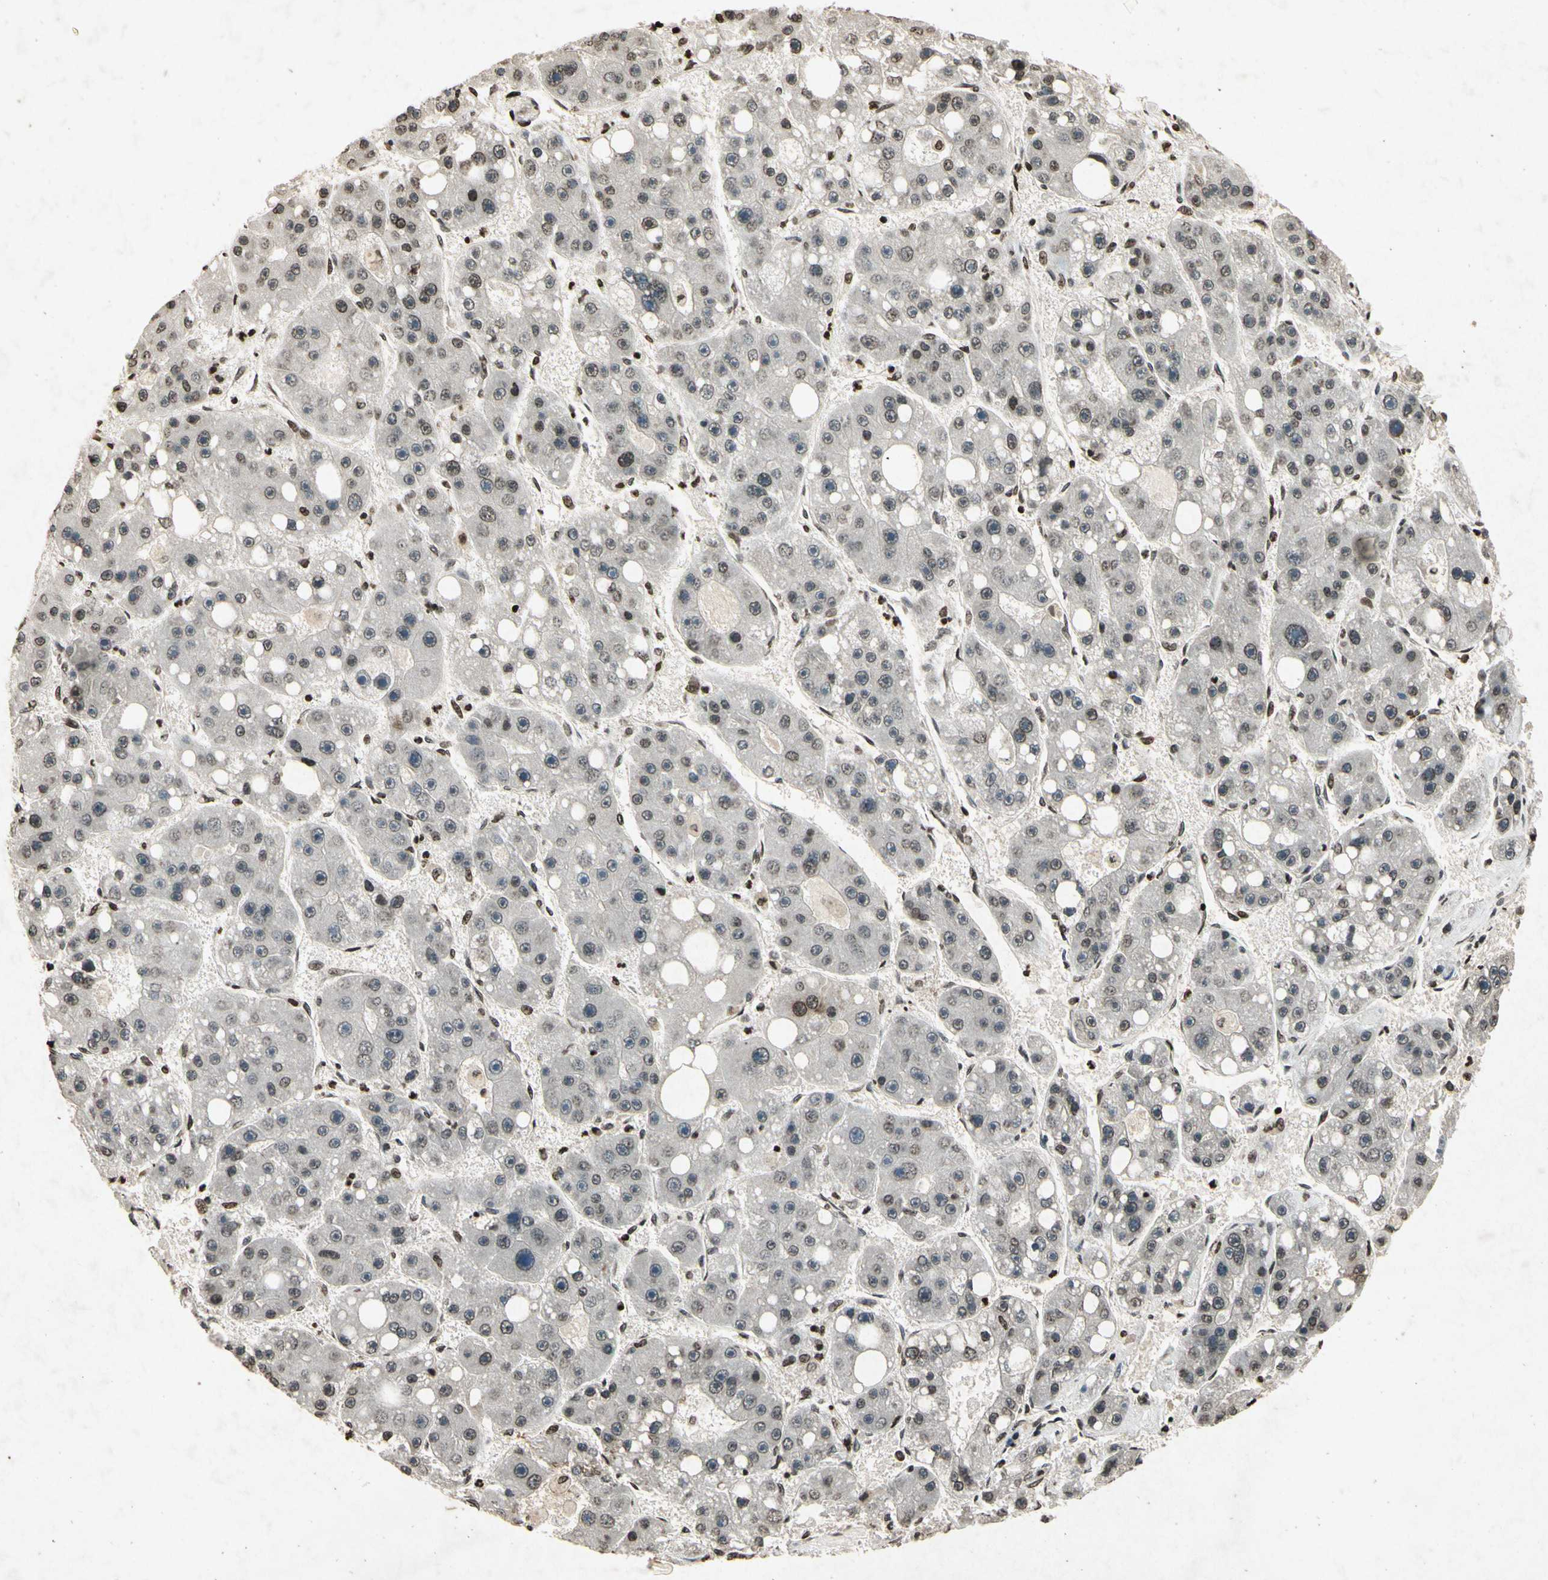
{"staining": {"intensity": "weak", "quantity": "<25%", "location": "nuclear"}, "tissue": "liver cancer", "cell_type": "Tumor cells", "image_type": "cancer", "snomed": [{"axis": "morphology", "description": "Carcinoma, Hepatocellular, NOS"}, {"axis": "topography", "description": "Liver"}], "caption": "Immunohistochemical staining of liver hepatocellular carcinoma exhibits no significant staining in tumor cells.", "gene": "HOXB3", "patient": {"sex": "female", "age": 61}}